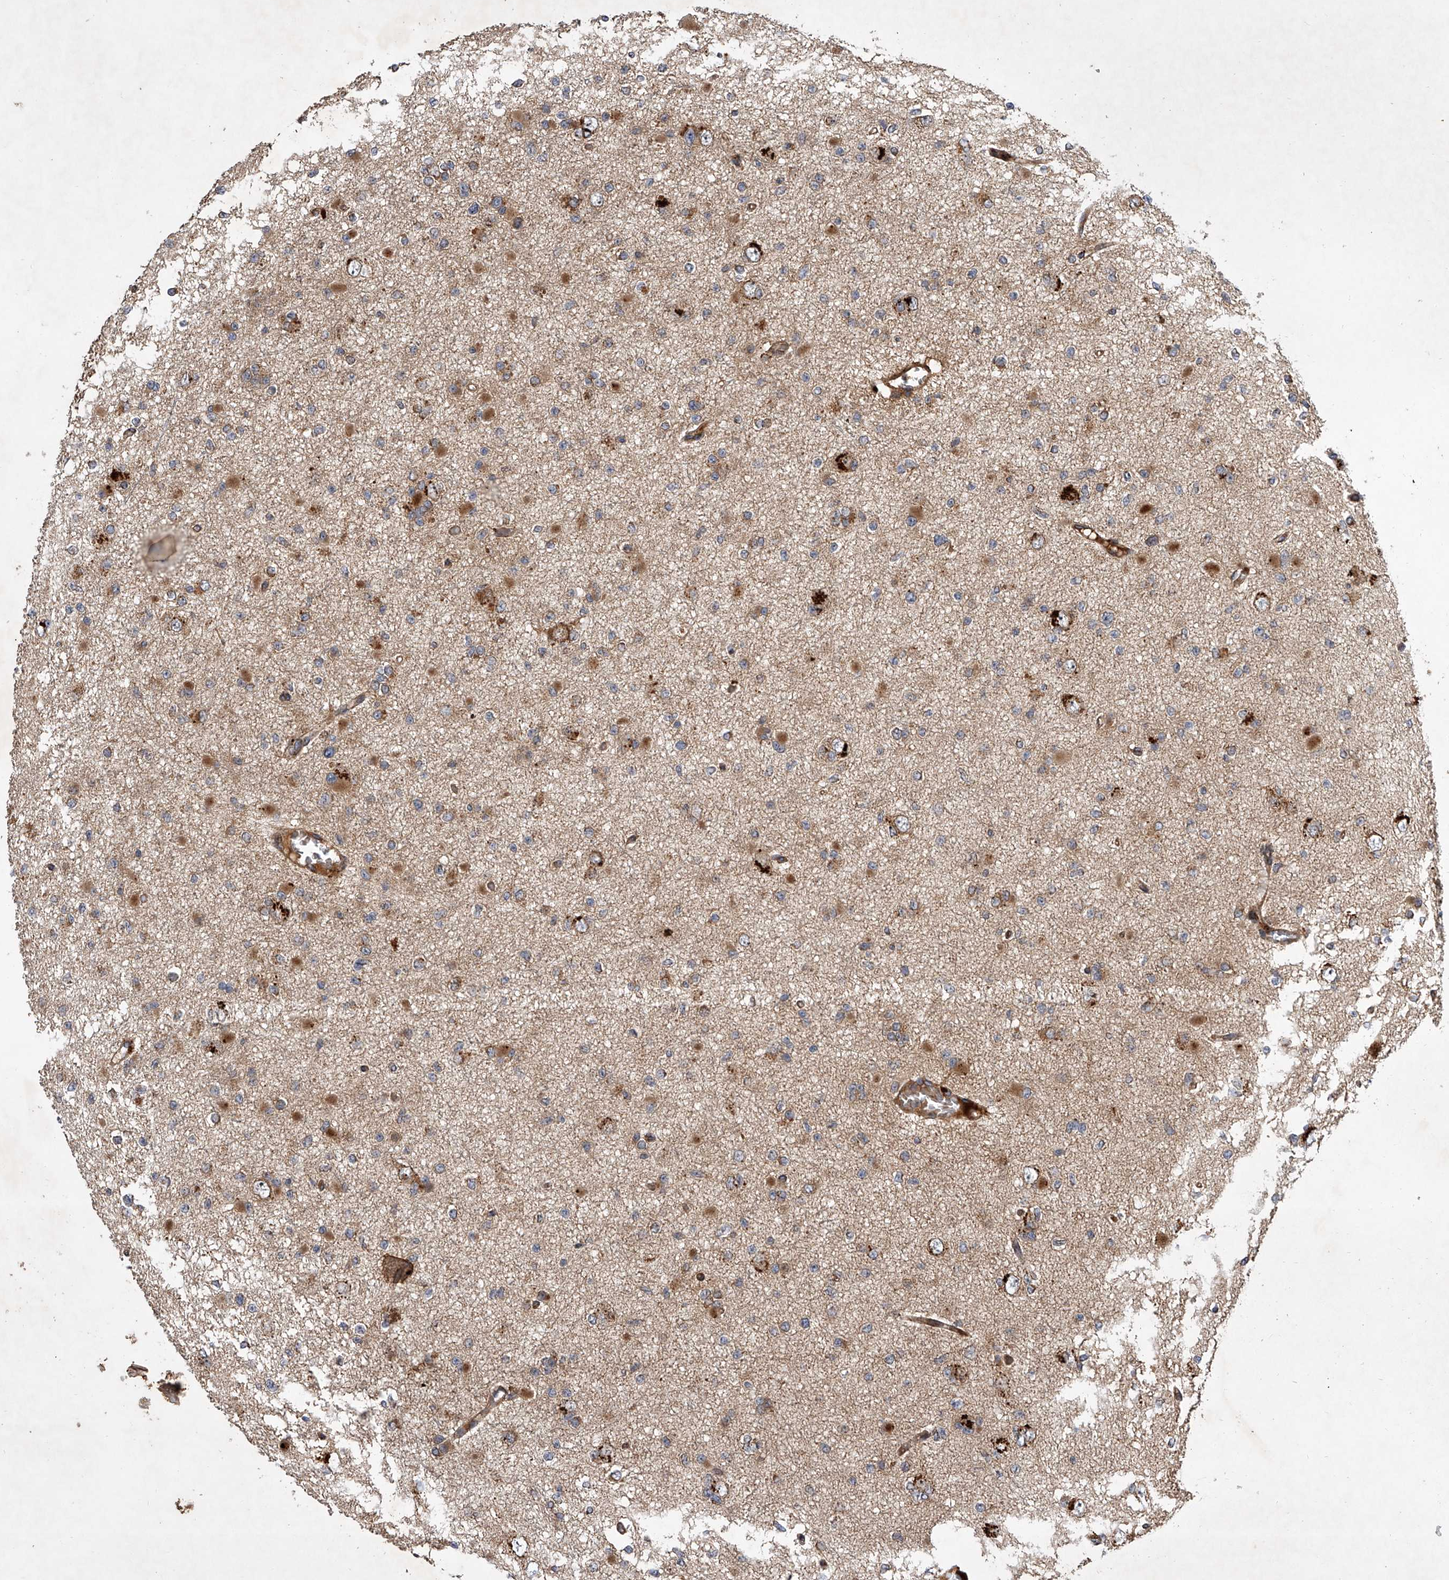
{"staining": {"intensity": "moderate", "quantity": "25%-75%", "location": "cytoplasmic/membranous"}, "tissue": "glioma", "cell_type": "Tumor cells", "image_type": "cancer", "snomed": [{"axis": "morphology", "description": "Glioma, malignant, Low grade"}, {"axis": "topography", "description": "Brain"}], "caption": "DAB immunohistochemical staining of human malignant glioma (low-grade) shows moderate cytoplasmic/membranous protein staining in about 25%-75% of tumor cells. (DAB (3,3'-diaminobenzidine) IHC, brown staining for protein, blue staining for nuclei).", "gene": "USP47", "patient": {"sex": "female", "age": 22}}